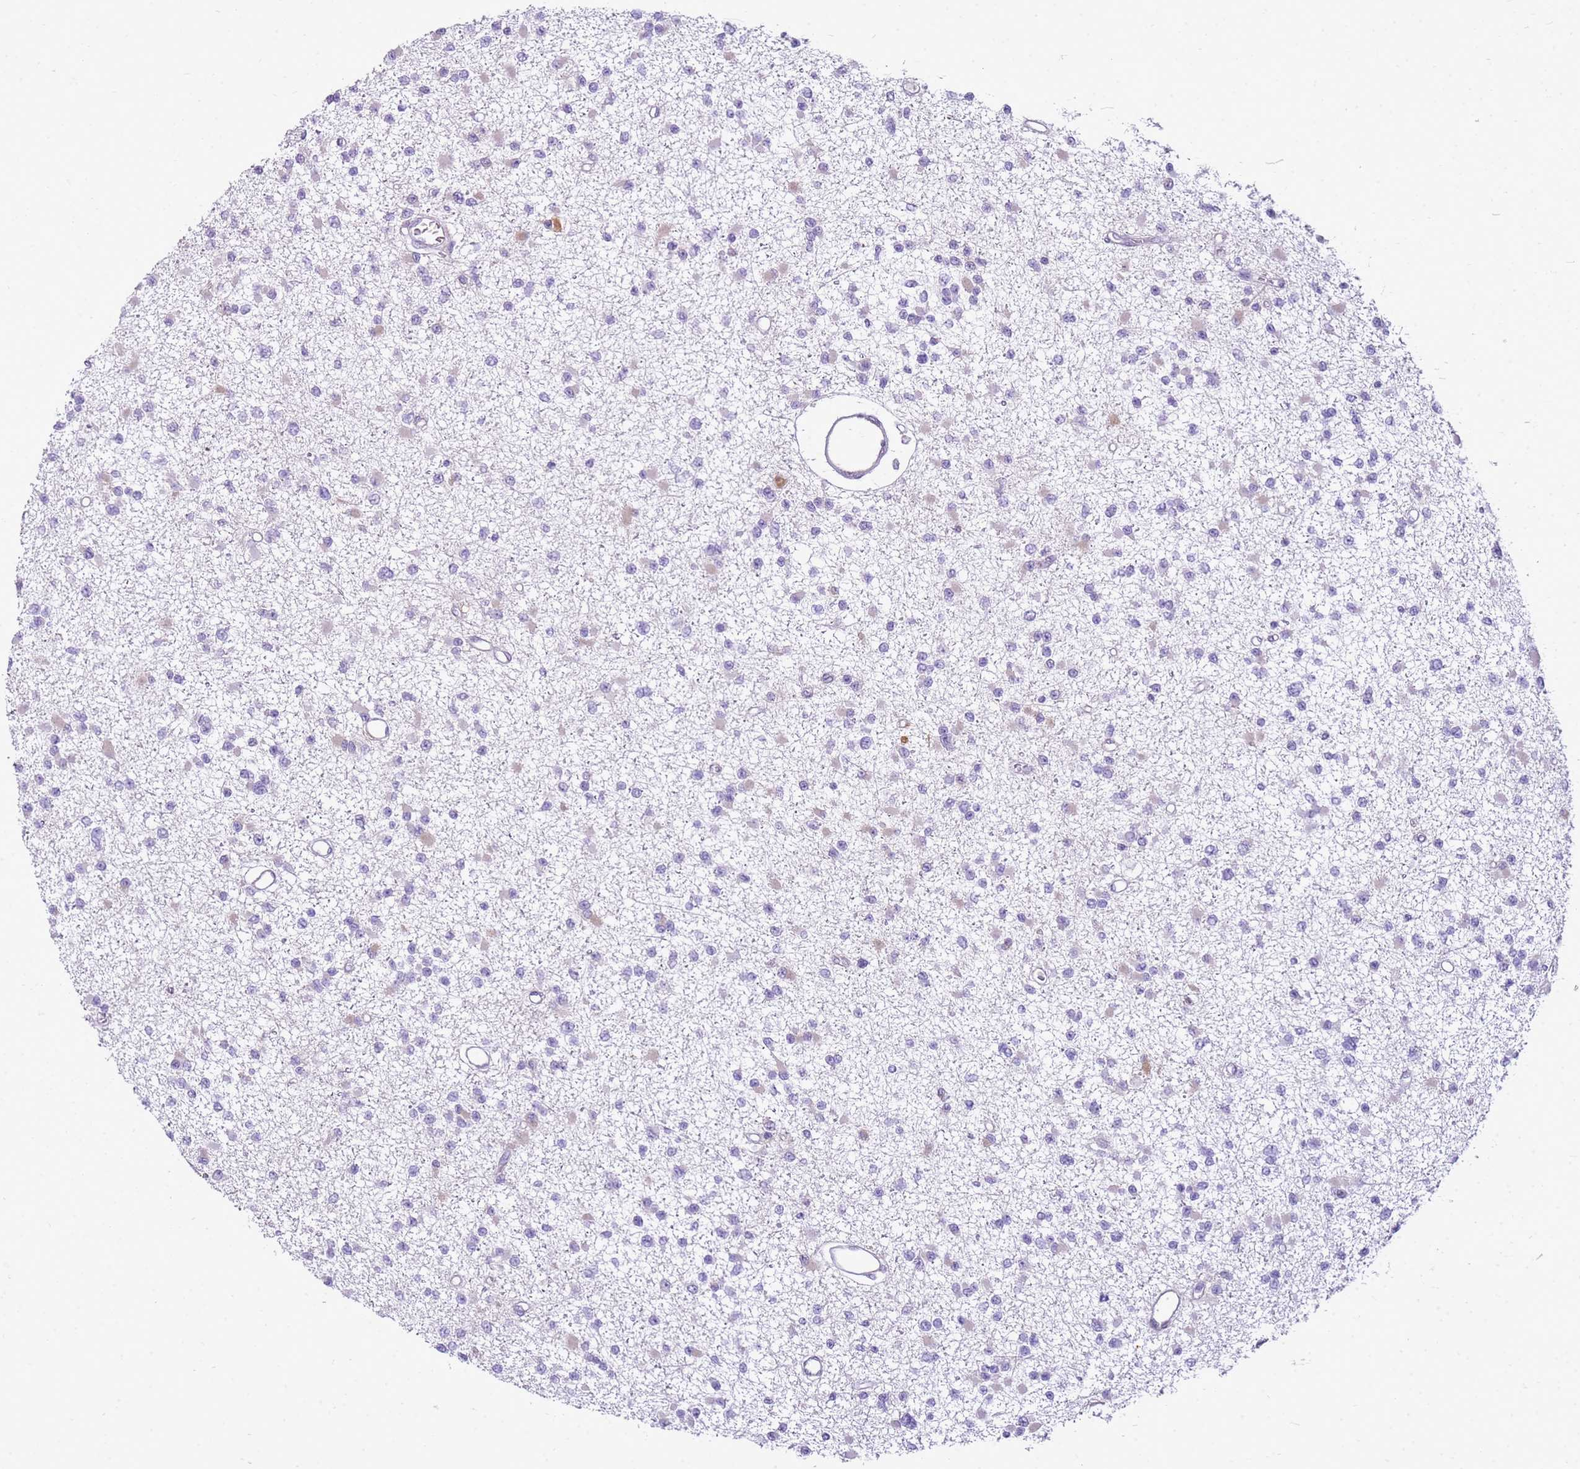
{"staining": {"intensity": "negative", "quantity": "none", "location": "none"}, "tissue": "glioma", "cell_type": "Tumor cells", "image_type": "cancer", "snomed": [{"axis": "morphology", "description": "Glioma, malignant, Low grade"}, {"axis": "topography", "description": "Brain"}], "caption": "A histopathology image of human glioma is negative for staining in tumor cells. (DAB (3,3'-diaminobenzidine) immunohistochemistry with hematoxylin counter stain).", "gene": "HSPB1", "patient": {"sex": "female", "age": 22}}